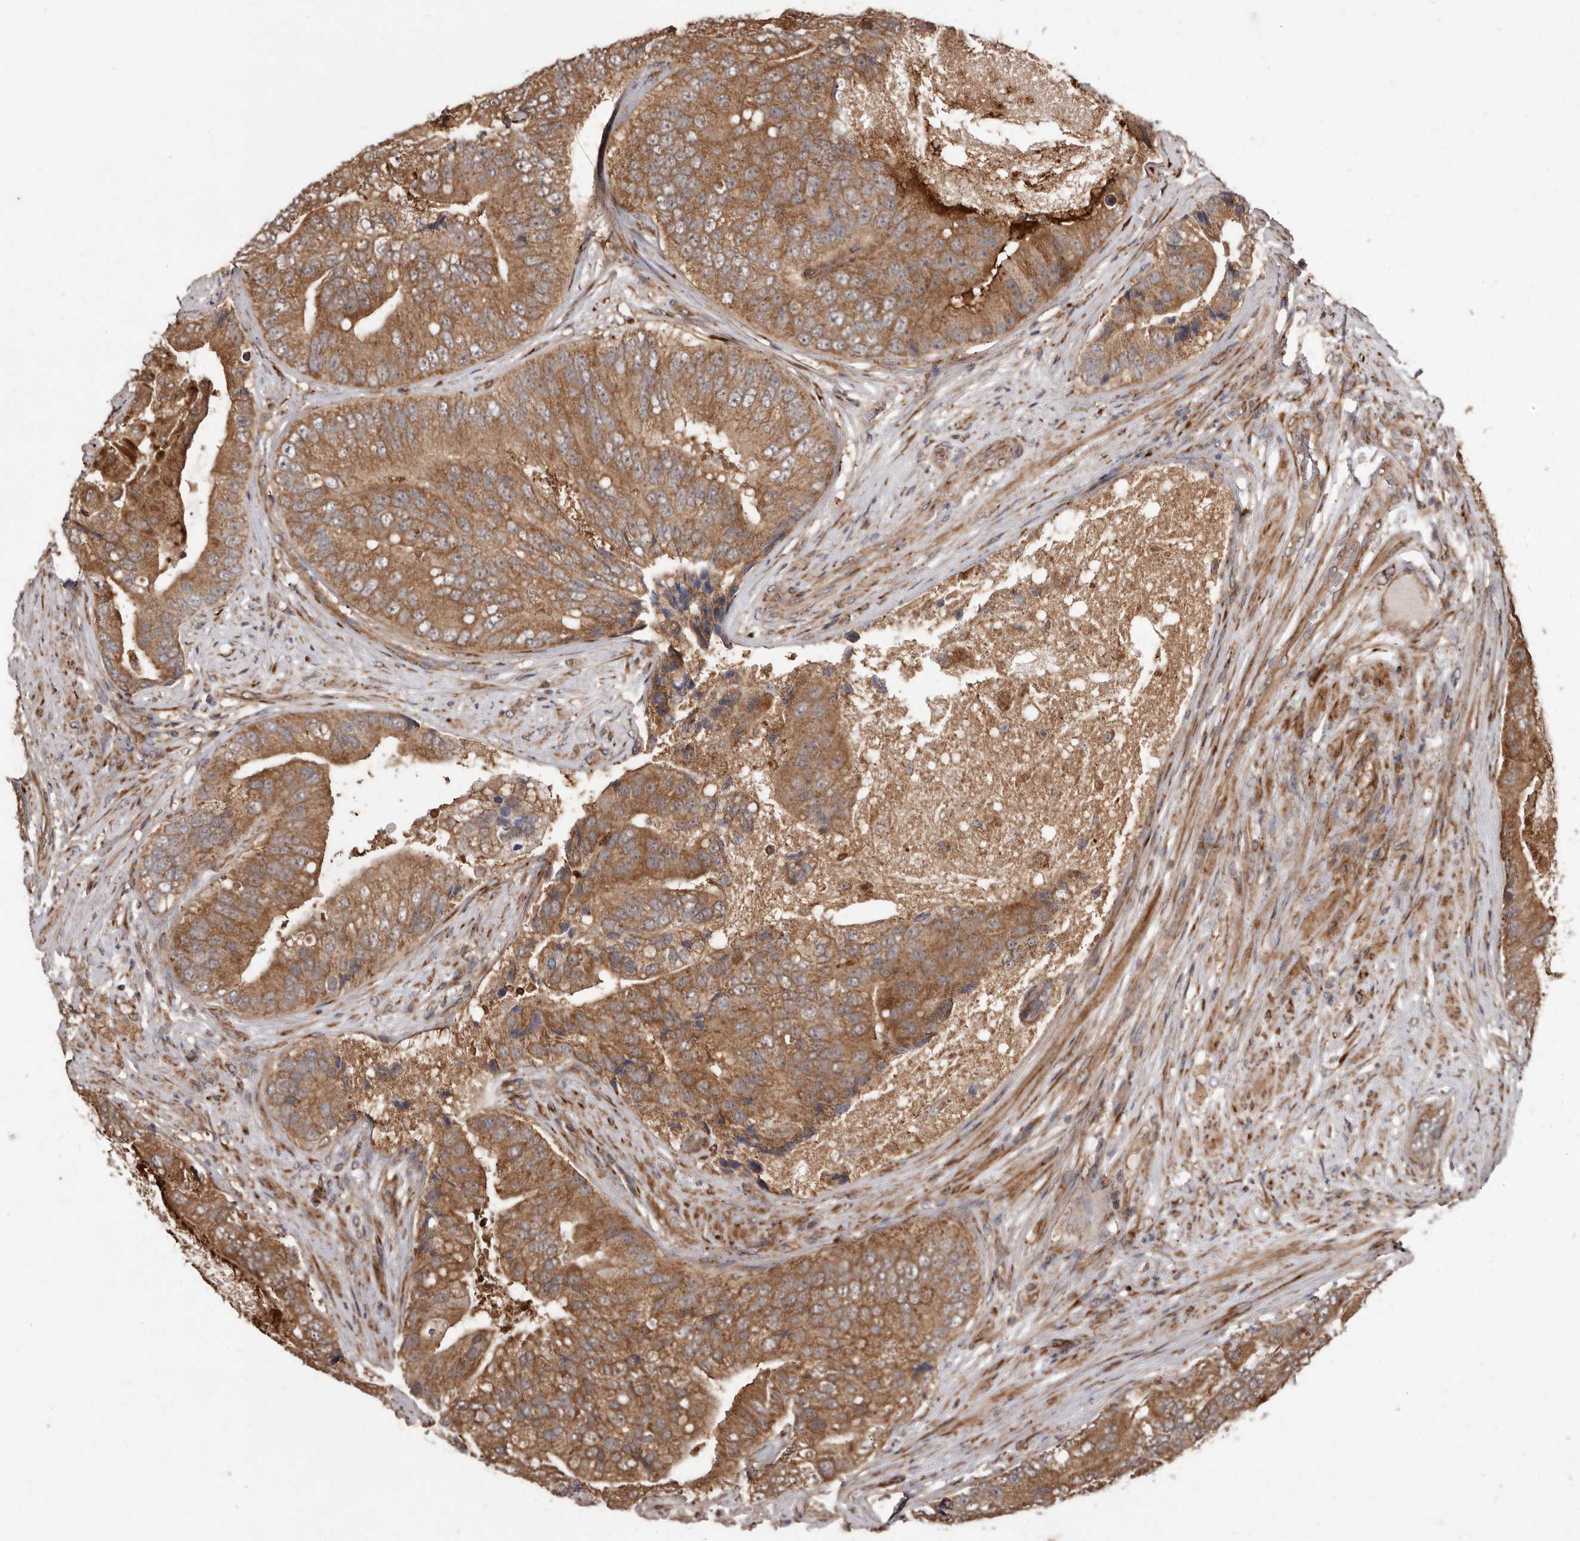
{"staining": {"intensity": "moderate", "quantity": ">75%", "location": "cytoplasmic/membranous"}, "tissue": "prostate cancer", "cell_type": "Tumor cells", "image_type": "cancer", "snomed": [{"axis": "morphology", "description": "Adenocarcinoma, High grade"}, {"axis": "topography", "description": "Prostate"}], "caption": "Immunohistochemical staining of human prostate cancer (adenocarcinoma (high-grade)) demonstrates medium levels of moderate cytoplasmic/membranous positivity in about >75% of tumor cells.", "gene": "FLAD1", "patient": {"sex": "male", "age": 70}}